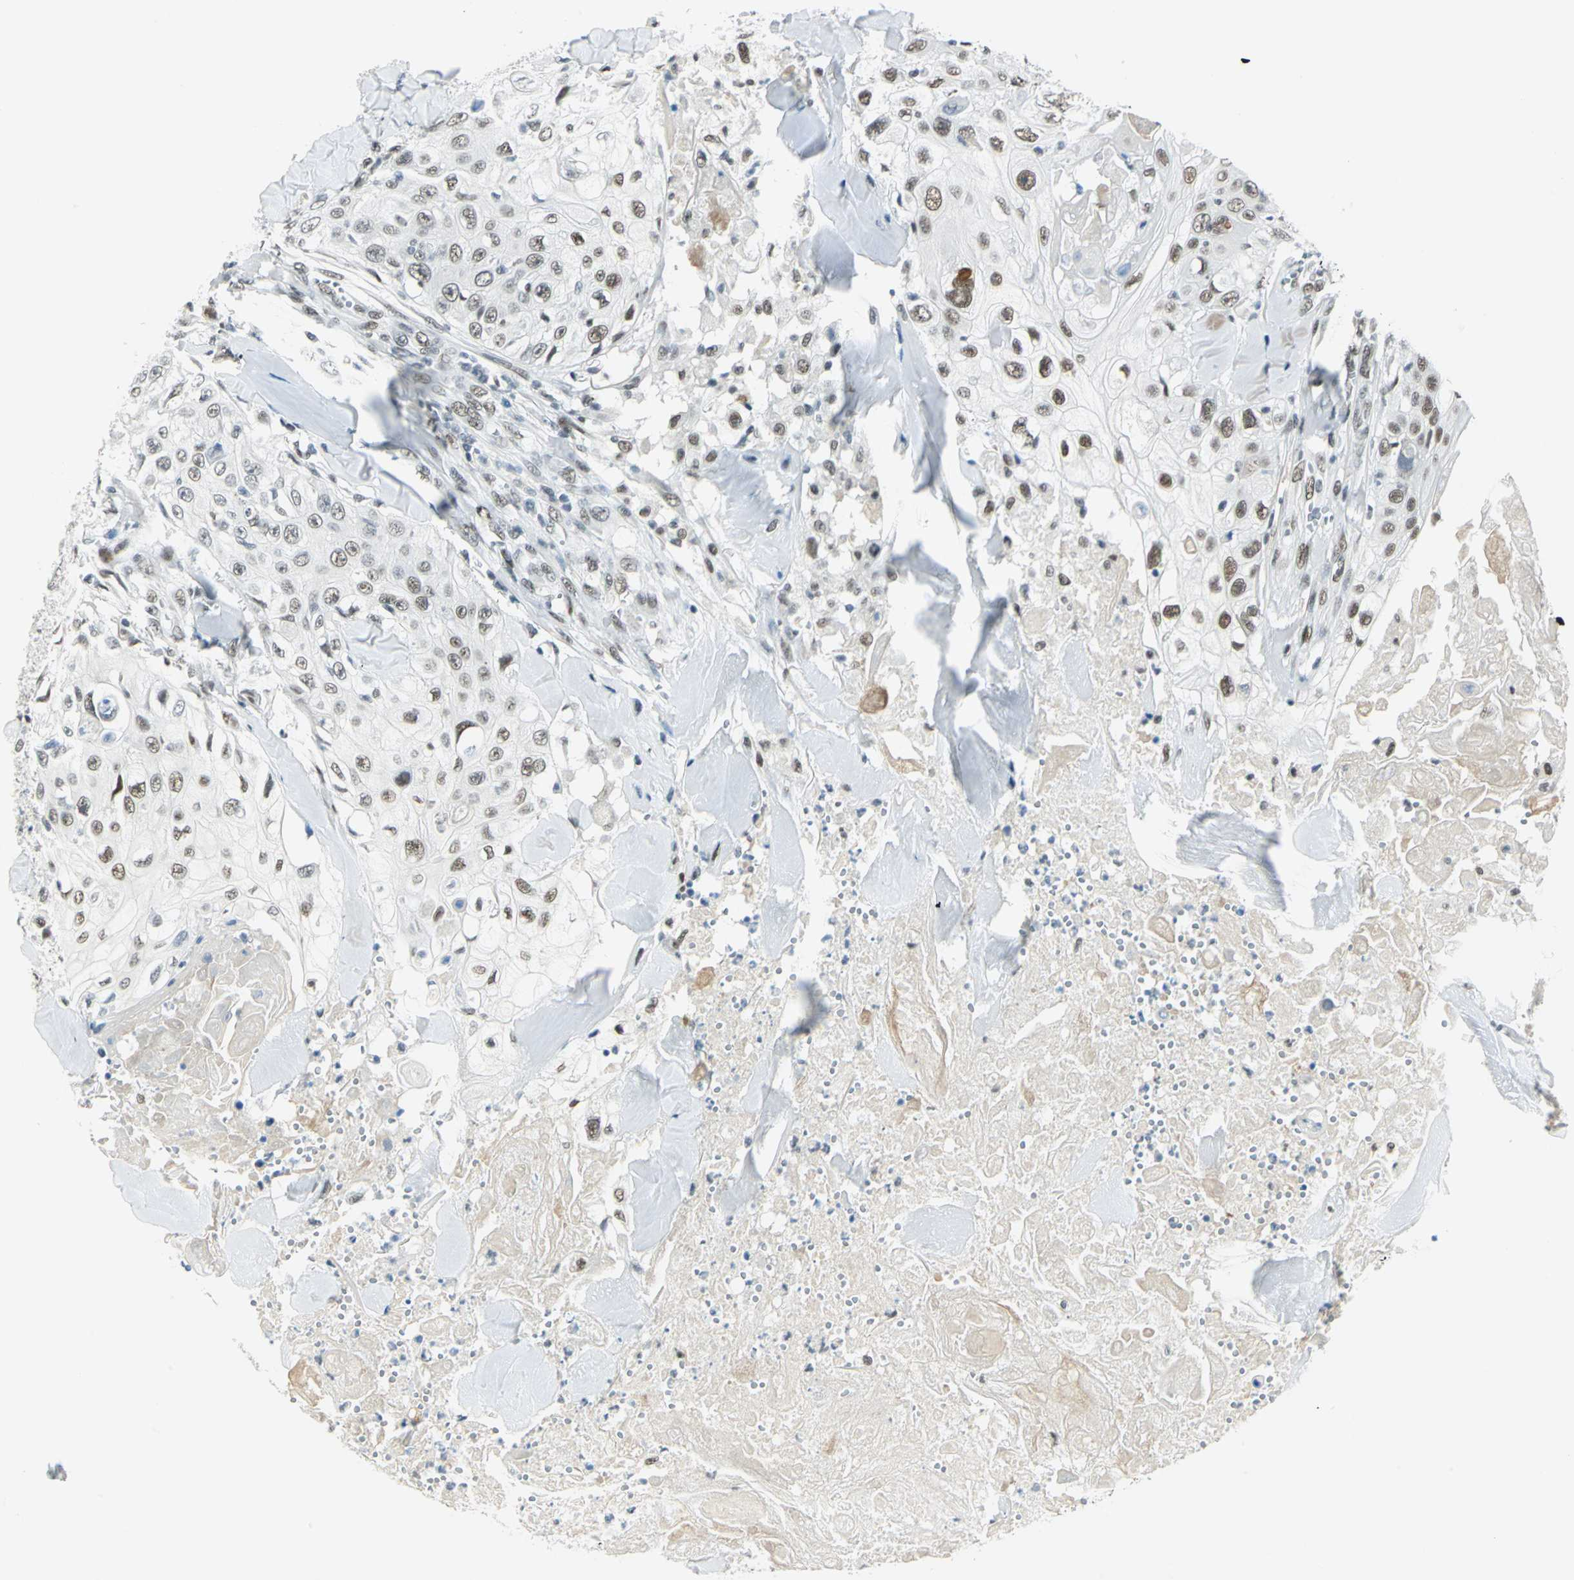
{"staining": {"intensity": "weak", "quantity": "25%-75%", "location": "nuclear"}, "tissue": "skin cancer", "cell_type": "Tumor cells", "image_type": "cancer", "snomed": [{"axis": "morphology", "description": "Squamous cell carcinoma, NOS"}, {"axis": "topography", "description": "Skin"}], "caption": "Skin squamous cell carcinoma tissue reveals weak nuclear staining in about 25%-75% of tumor cells, visualized by immunohistochemistry.", "gene": "MTMR10", "patient": {"sex": "male", "age": 86}}